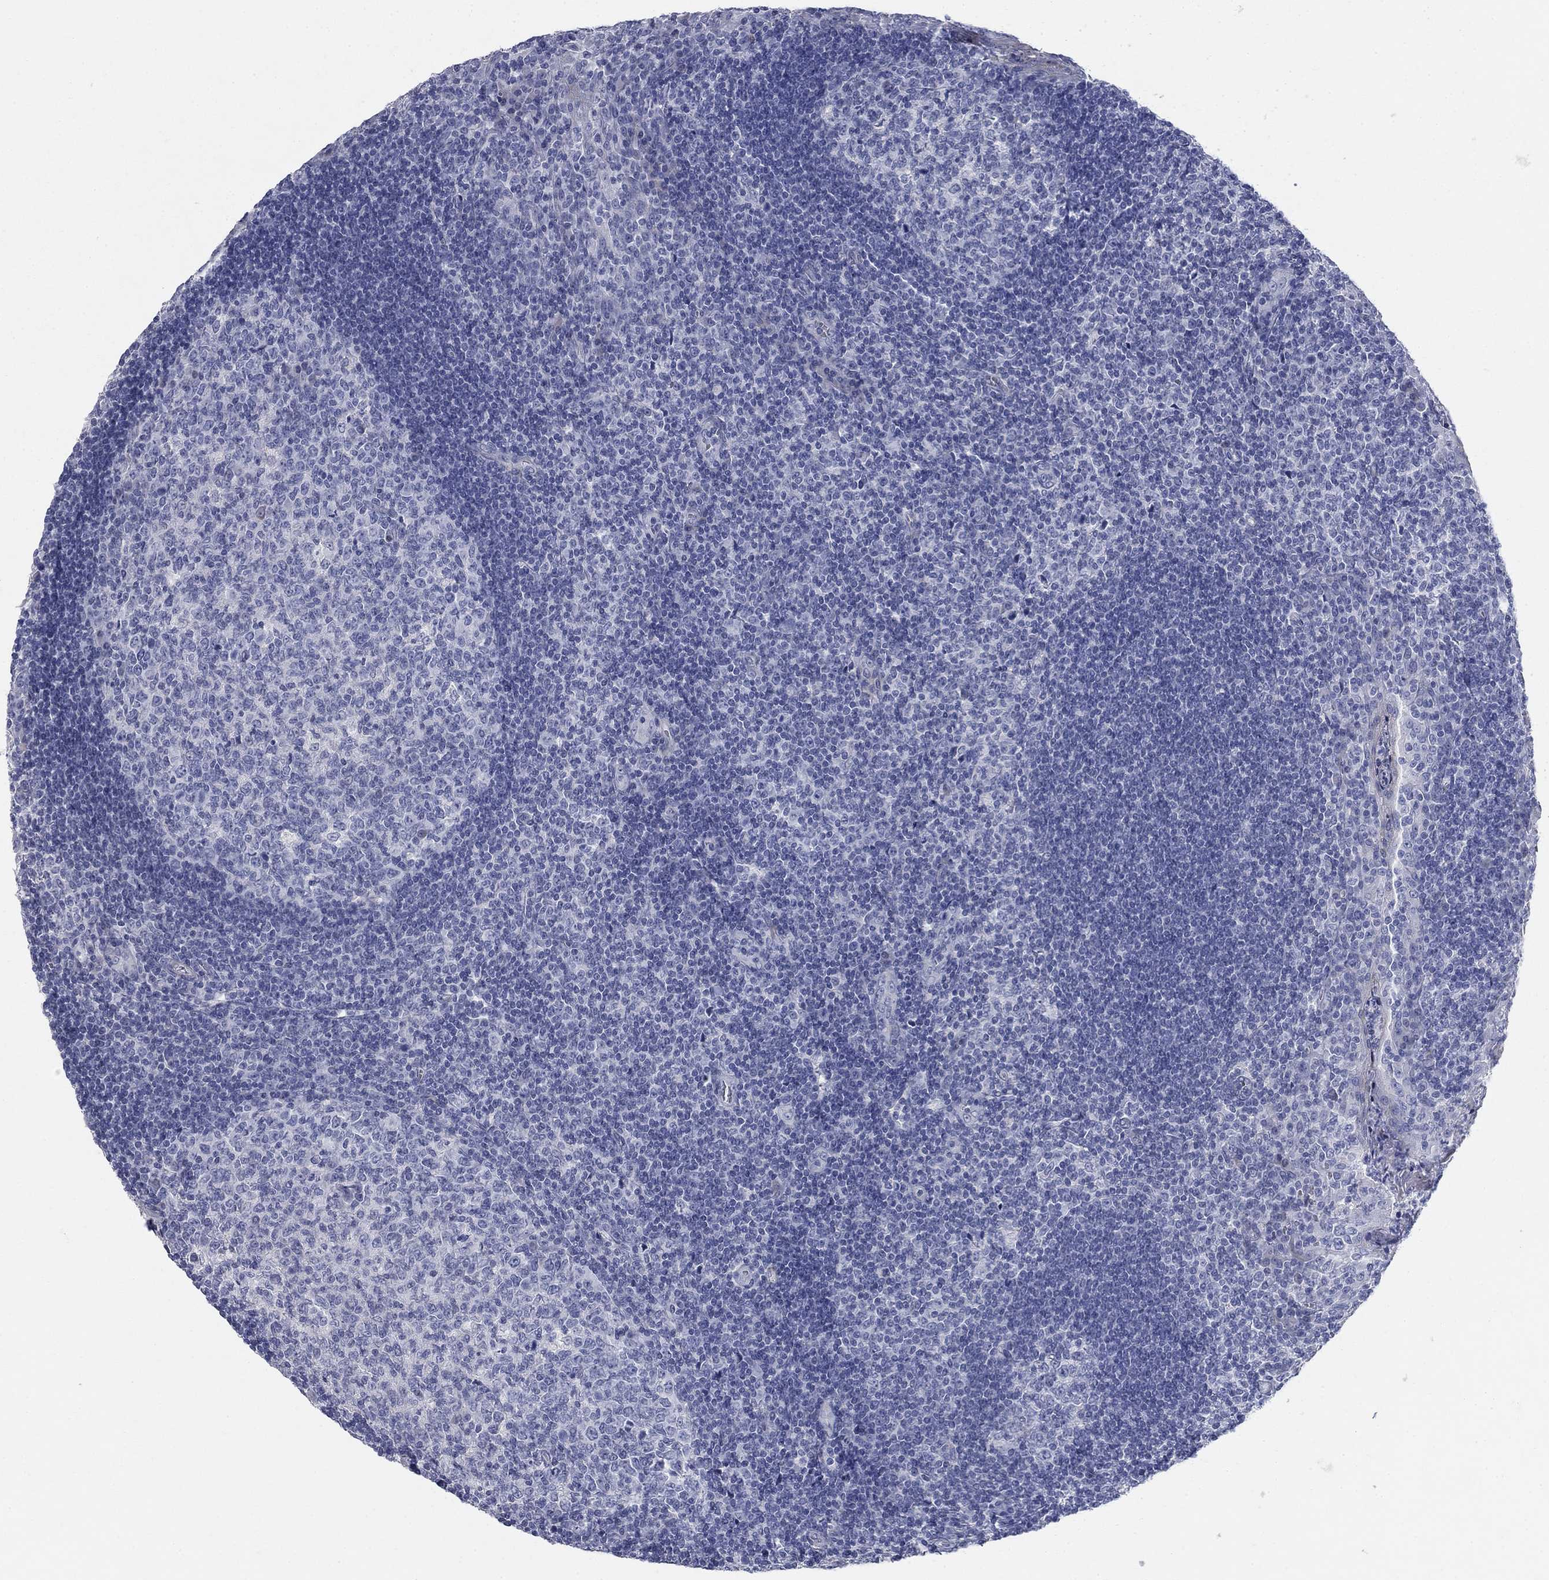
{"staining": {"intensity": "negative", "quantity": "none", "location": "none"}, "tissue": "tonsil", "cell_type": "Germinal center cells", "image_type": "normal", "snomed": [{"axis": "morphology", "description": "Normal tissue, NOS"}, {"axis": "topography", "description": "Tonsil"}], "caption": "This is a image of immunohistochemistry (IHC) staining of unremarkable tonsil, which shows no staining in germinal center cells. (Brightfield microscopy of DAB (3,3'-diaminobenzidine) immunohistochemistry at high magnification).", "gene": "DNER", "patient": {"sex": "female", "age": 12}}